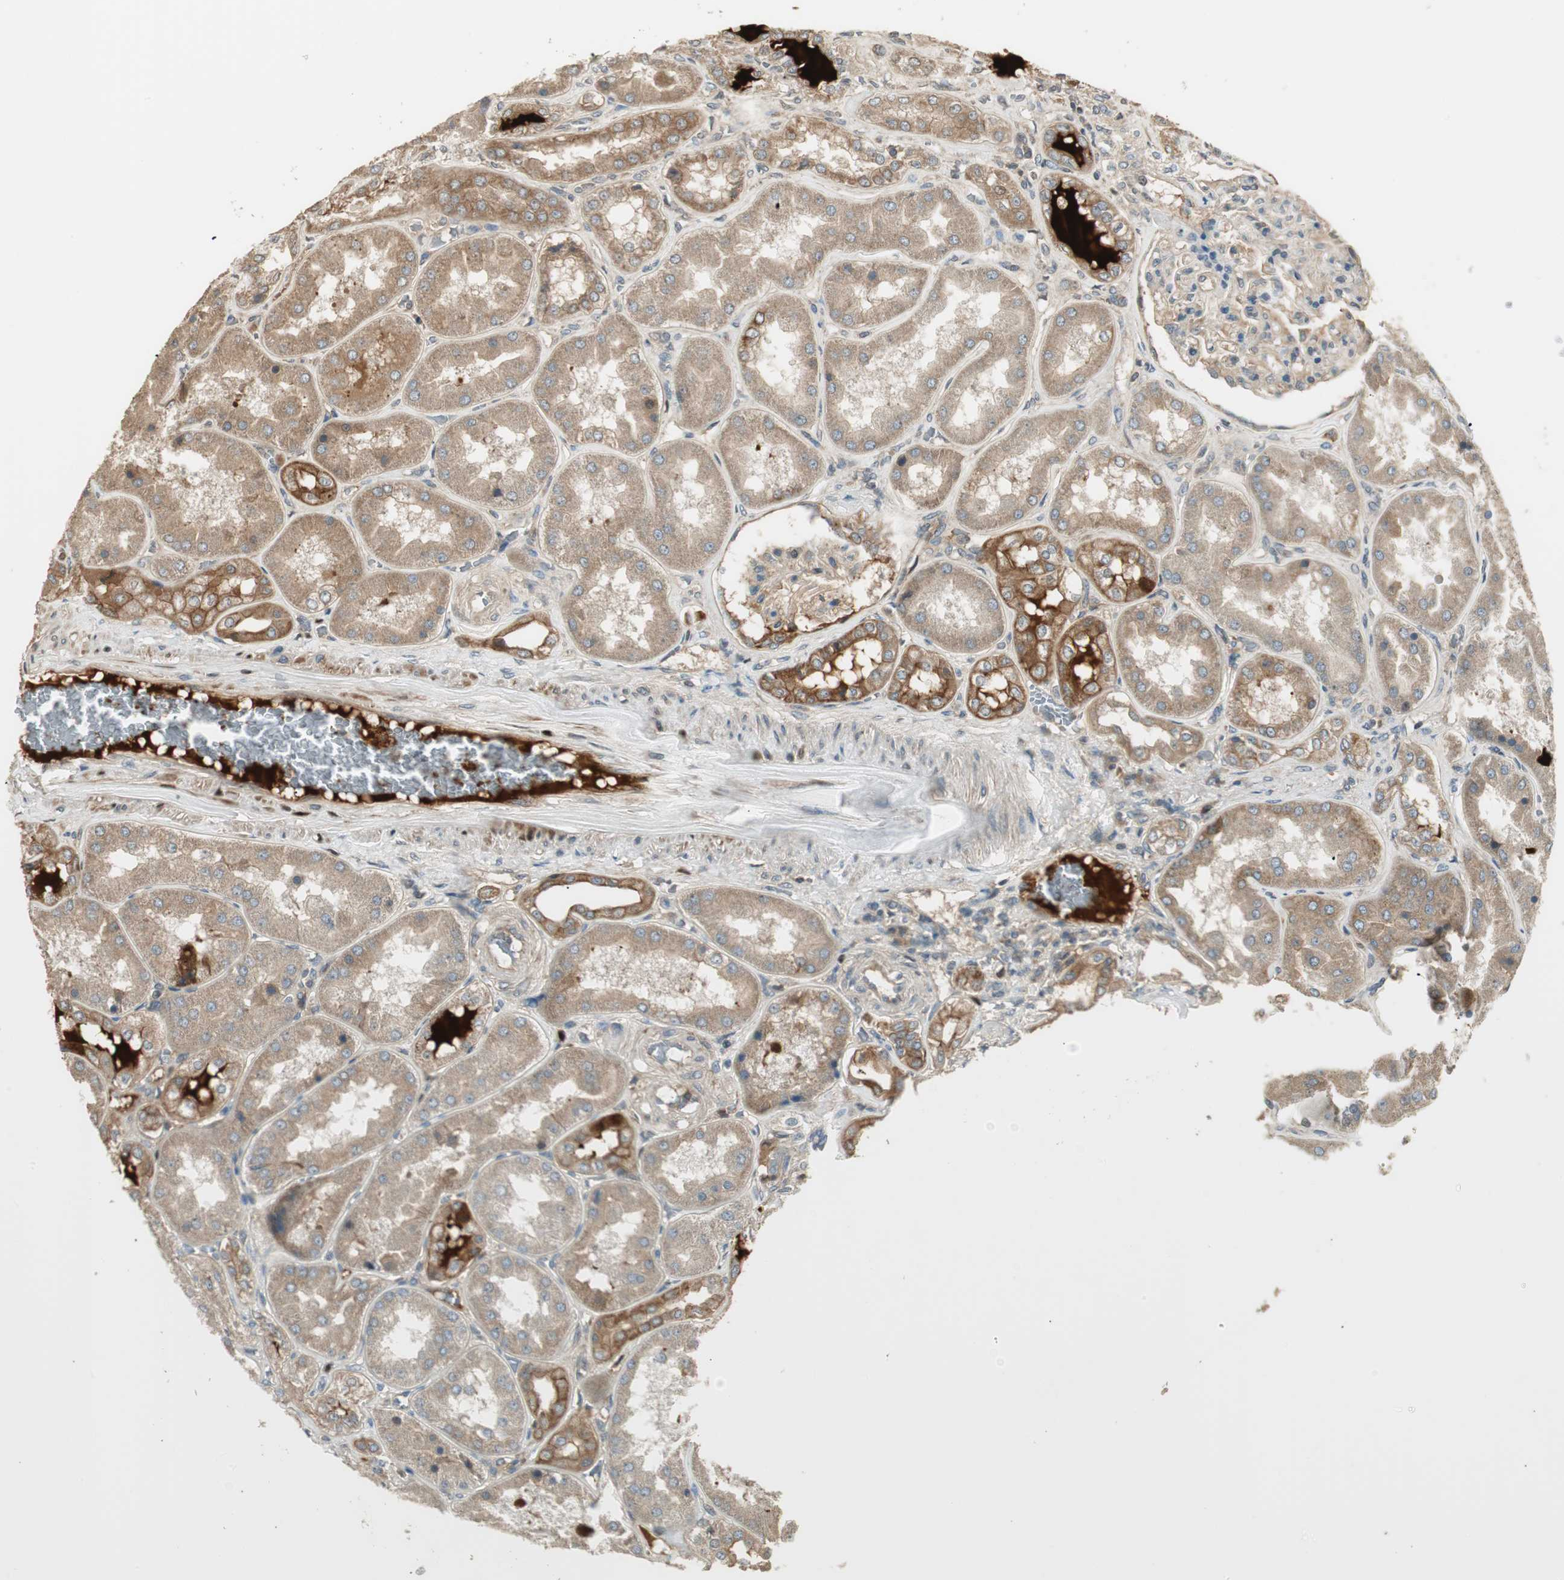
{"staining": {"intensity": "negative", "quantity": "none", "location": "none"}, "tissue": "kidney", "cell_type": "Cells in glomeruli", "image_type": "normal", "snomed": [{"axis": "morphology", "description": "Normal tissue, NOS"}, {"axis": "topography", "description": "Kidney"}], "caption": "Cells in glomeruli are negative for brown protein staining in unremarkable kidney. (Brightfield microscopy of DAB (3,3'-diaminobenzidine) immunohistochemistry (IHC) at high magnification).", "gene": "PFDN5", "patient": {"sex": "female", "age": 56}}